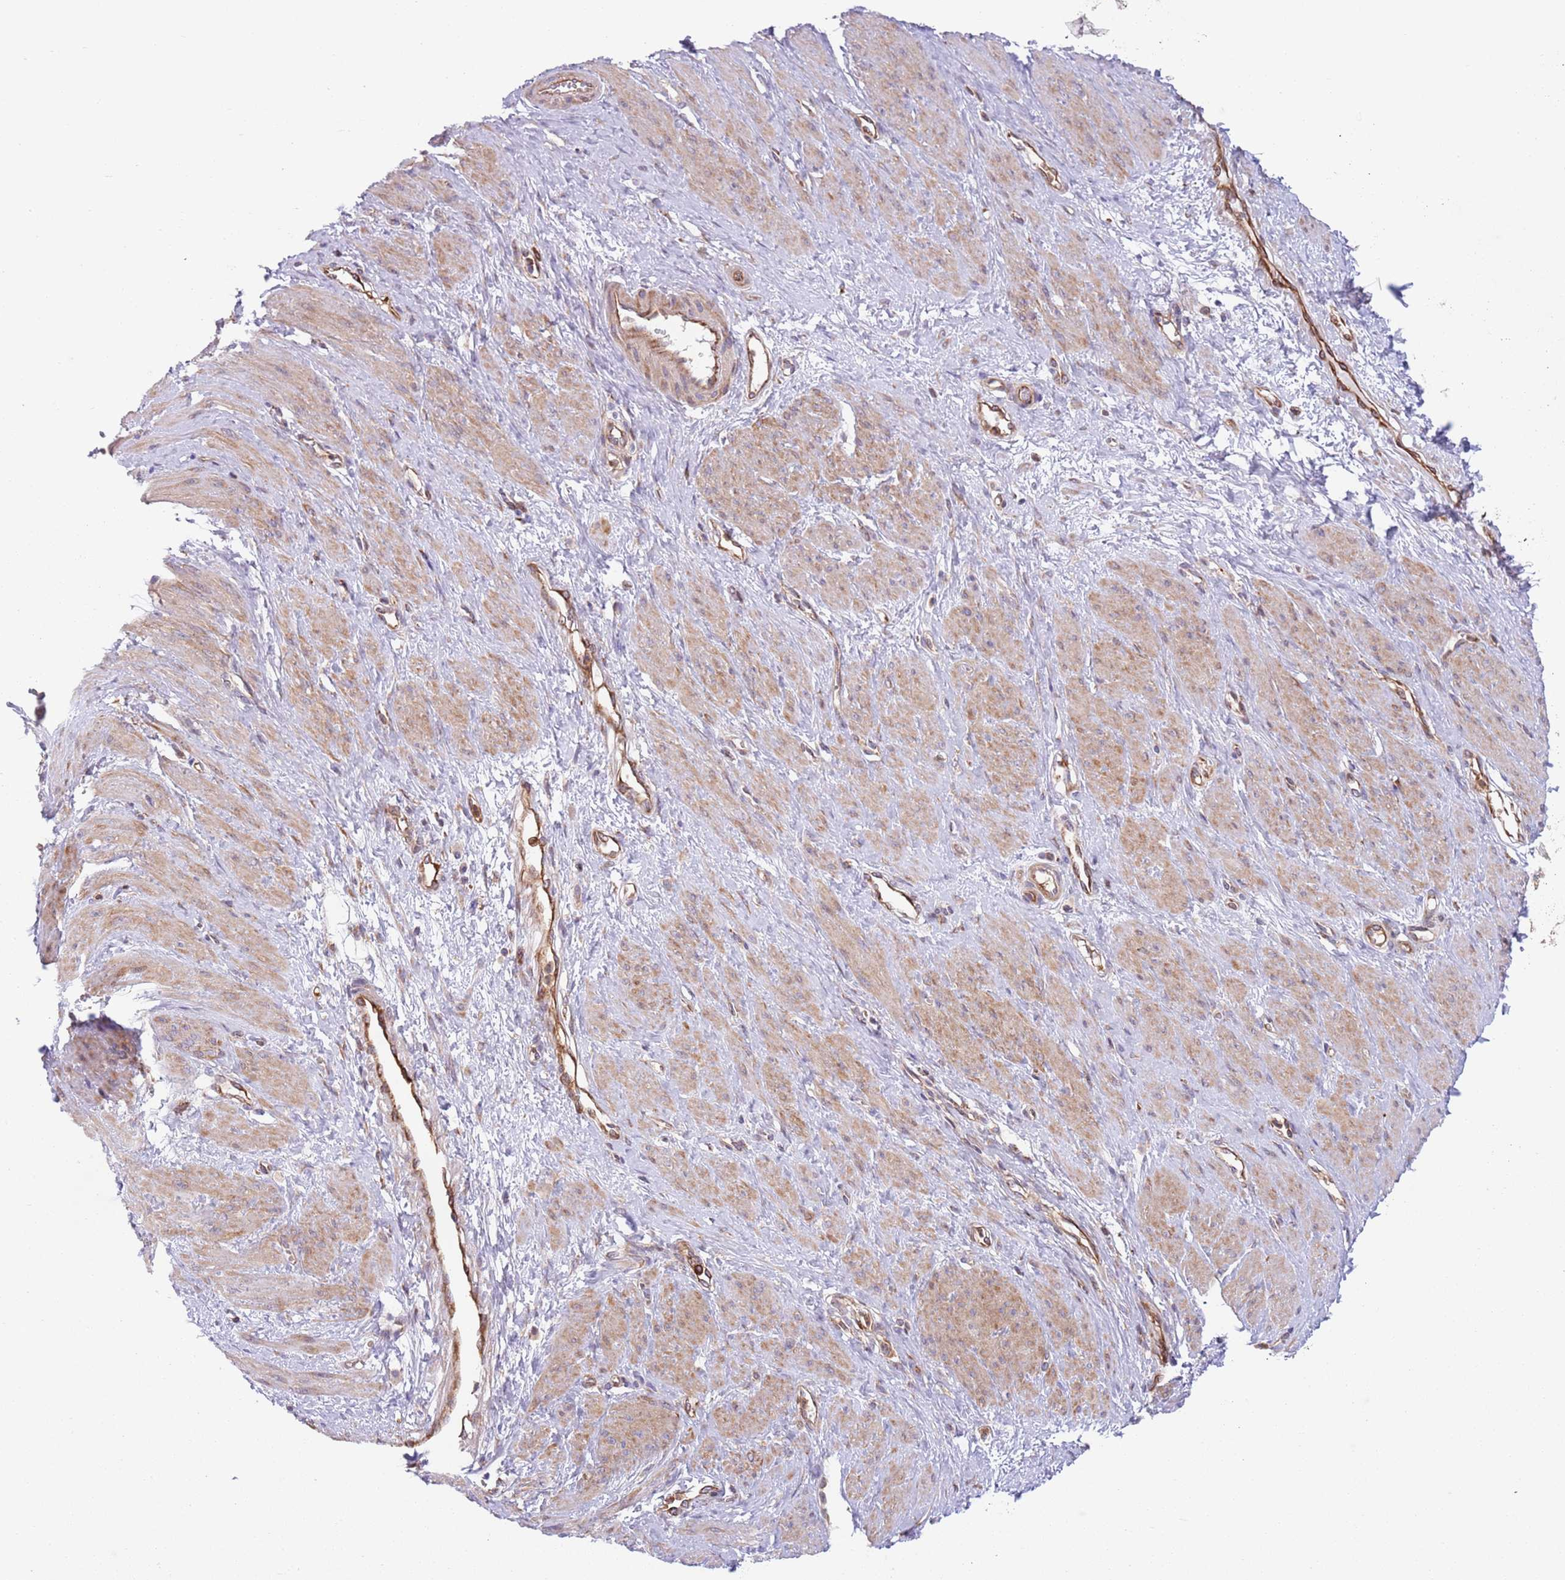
{"staining": {"intensity": "moderate", "quantity": "25%-75%", "location": "cytoplasmic/membranous"}, "tissue": "smooth muscle", "cell_type": "Smooth muscle cells", "image_type": "normal", "snomed": [{"axis": "morphology", "description": "Normal tissue, NOS"}, {"axis": "topography", "description": "Smooth muscle"}, {"axis": "topography", "description": "Uterus"}], "caption": "Smooth muscle cells display medium levels of moderate cytoplasmic/membranous staining in approximately 25%-75% of cells in normal smooth muscle. (DAB (3,3'-diaminobenzidine) IHC, brown staining for protein, blue staining for nuclei).", "gene": "ZMYM5", "patient": {"sex": "female", "age": 39}}